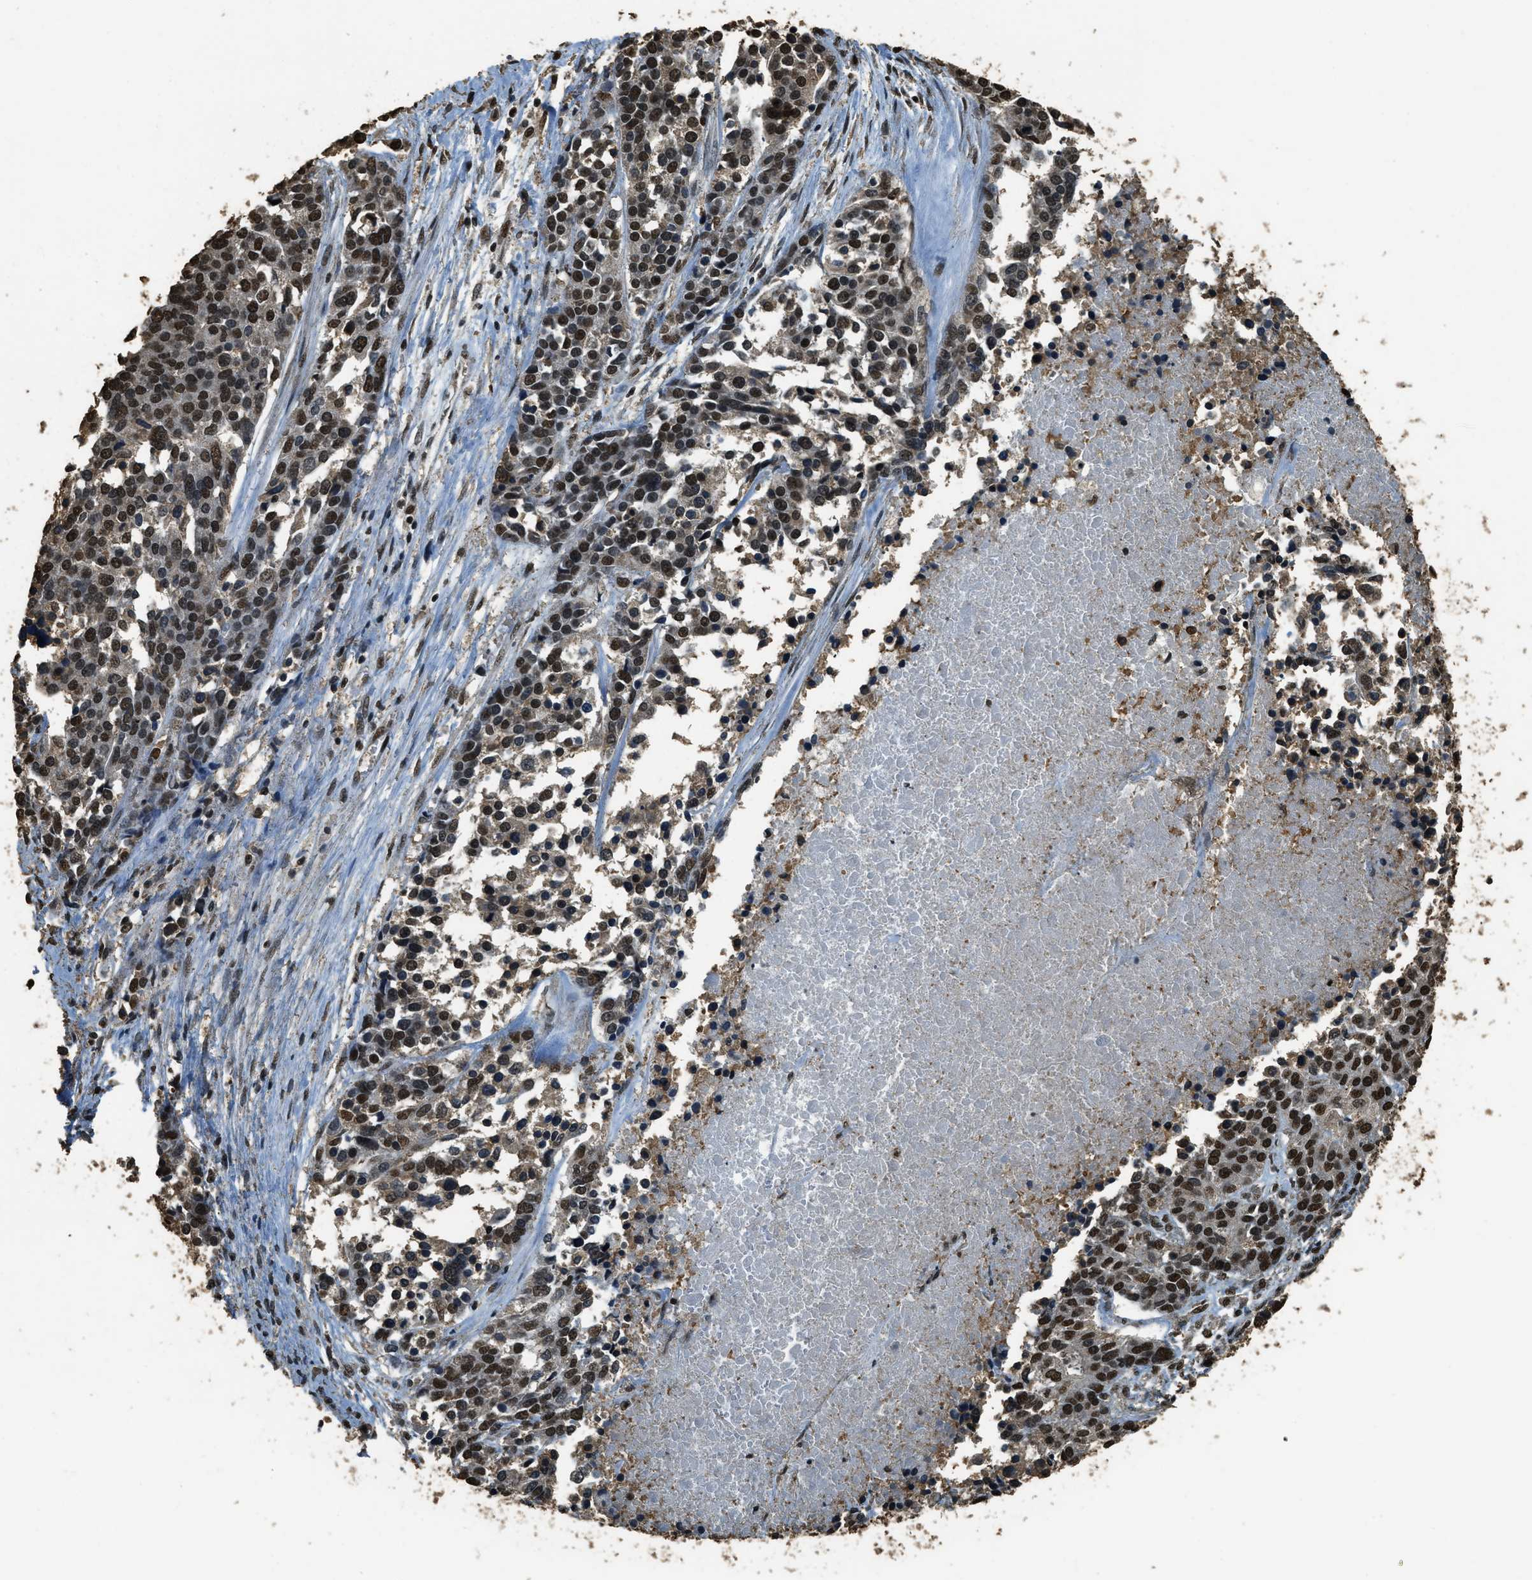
{"staining": {"intensity": "strong", "quantity": ">75%", "location": "nuclear"}, "tissue": "ovarian cancer", "cell_type": "Tumor cells", "image_type": "cancer", "snomed": [{"axis": "morphology", "description": "Cystadenocarcinoma, serous, NOS"}, {"axis": "topography", "description": "Ovary"}], "caption": "Strong nuclear positivity is present in approximately >75% of tumor cells in ovarian serous cystadenocarcinoma.", "gene": "MYB", "patient": {"sex": "female", "age": 44}}